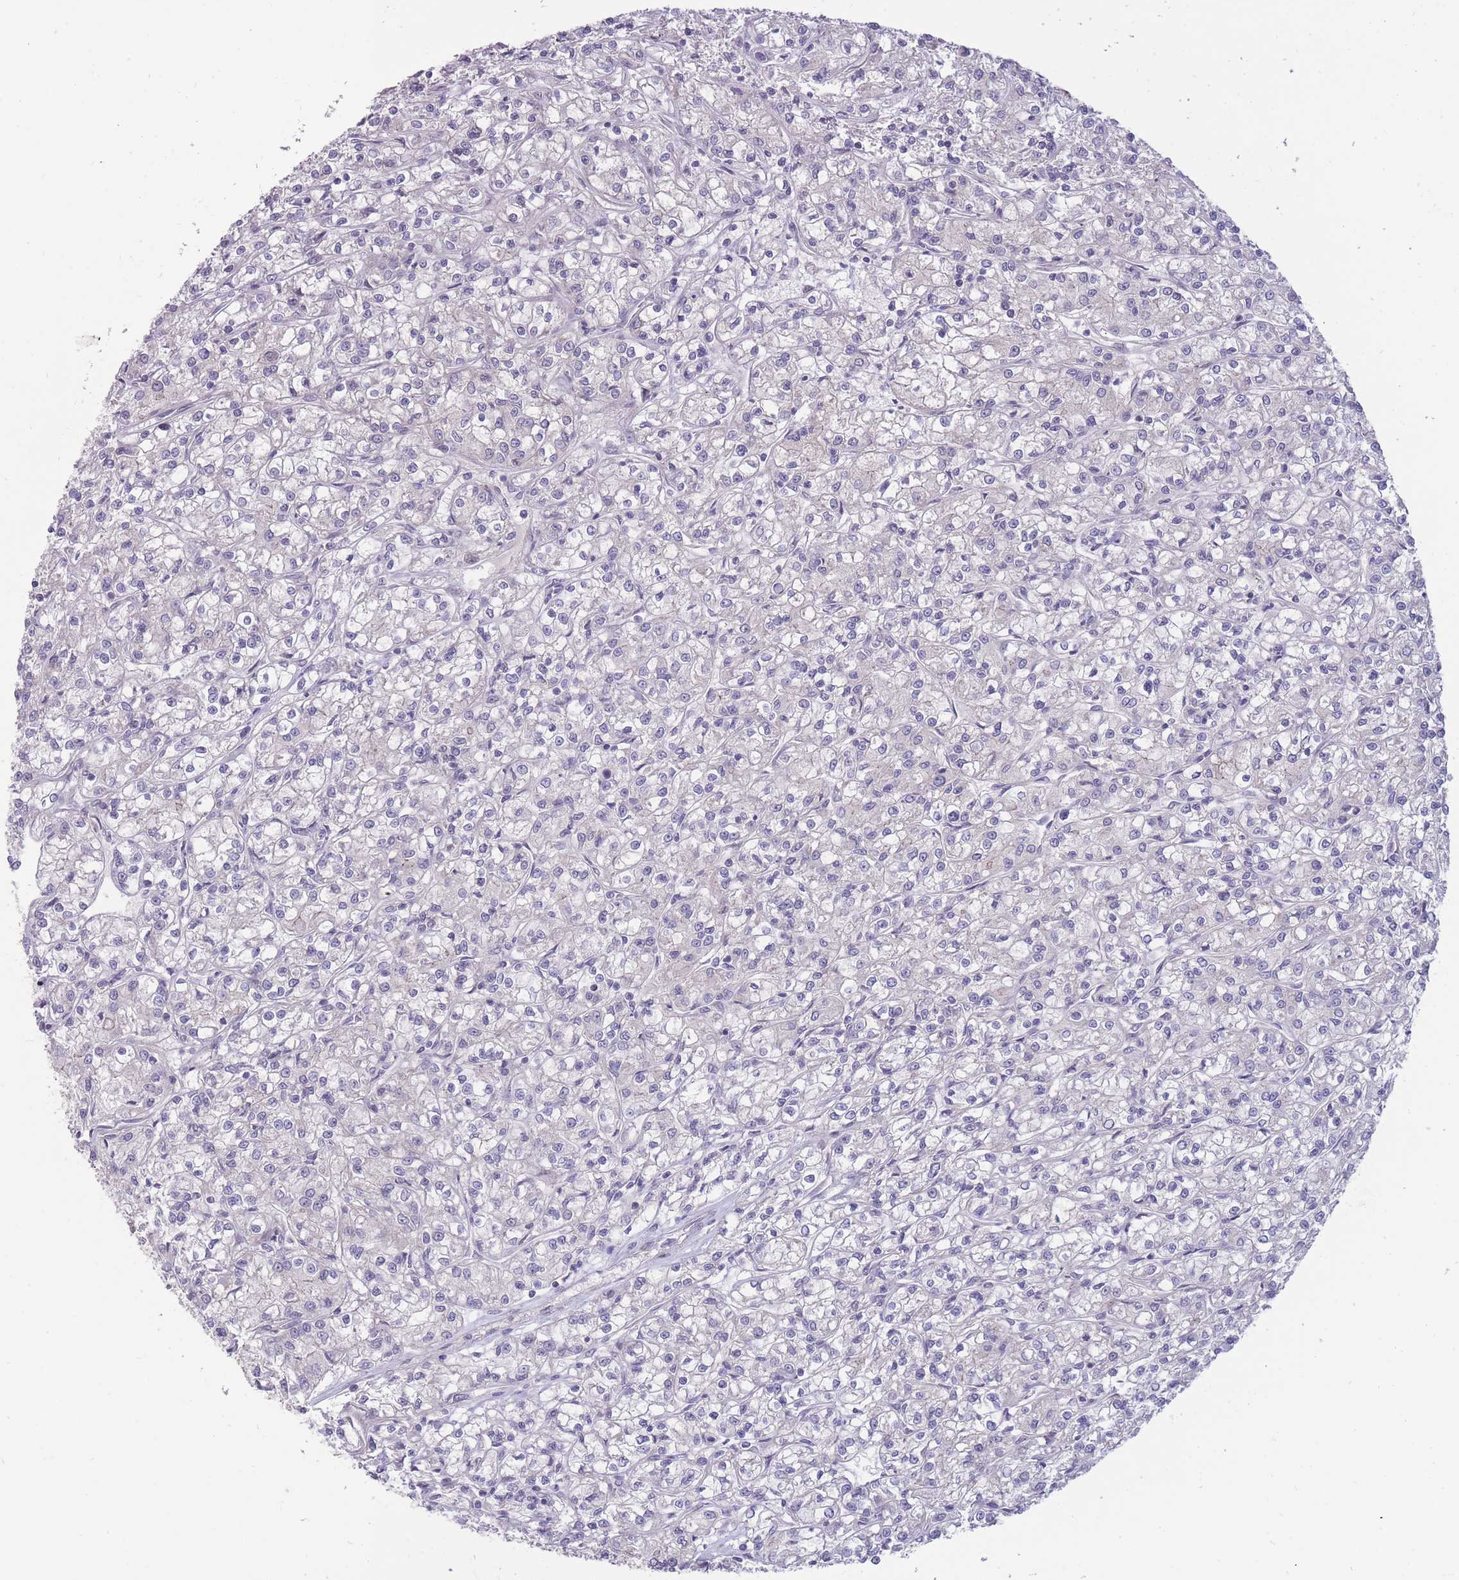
{"staining": {"intensity": "negative", "quantity": "none", "location": "none"}, "tissue": "renal cancer", "cell_type": "Tumor cells", "image_type": "cancer", "snomed": [{"axis": "morphology", "description": "Adenocarcinoma, NOS"}, {"axis": "topography", "description": "Kidney"}], "caption": "Human adenocarcinoma (renal) stained for a protein using immunohistochemistry demonstrates no expression in tumor cells.", "gene": "RIC8A", "patient": {"sex": "female", "age": 59}}